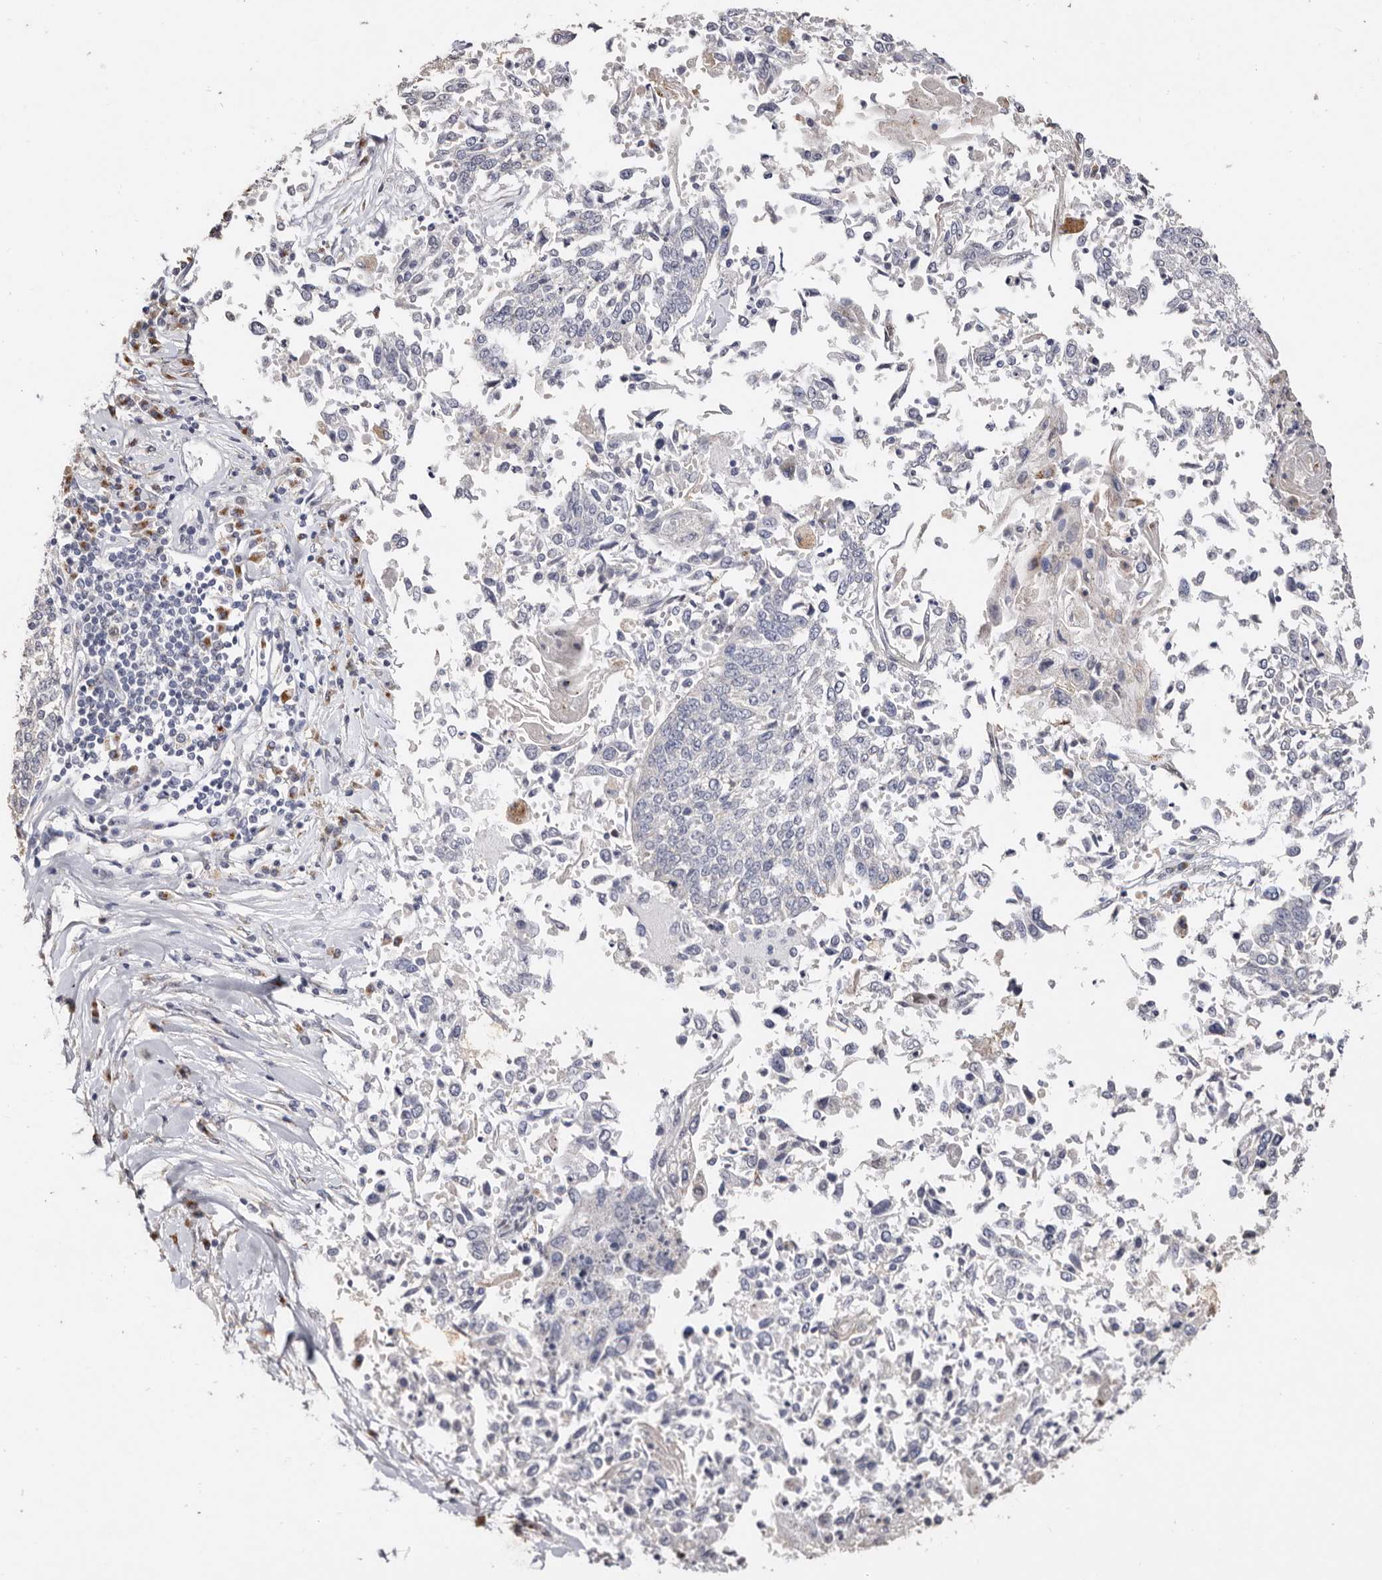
{"staining": {"intensity": "negative", "quantity": "none", "location": "none"}, "tissue": "lung cancer", "cell_type": "Tumor cells", "image_type": "cancer", "snomed": [{"axis": "morphology", "description": "Normal tissue, NOS"}, {"axis": "morphology", "description": "Squamous cell carcinoma, NOS"}, {"axis": "topography", "description": "Cartilage tissue"}, {"axis": "topography", "description": "Lung"}, {"axis": "topography", "description": "Peripheral nerve tissue"}], "caption": "Tumor cells are negative for protein expression in human lung cancer.", "gene": "LGALS7B", "patient": {"sex": "female", "age": 49}}